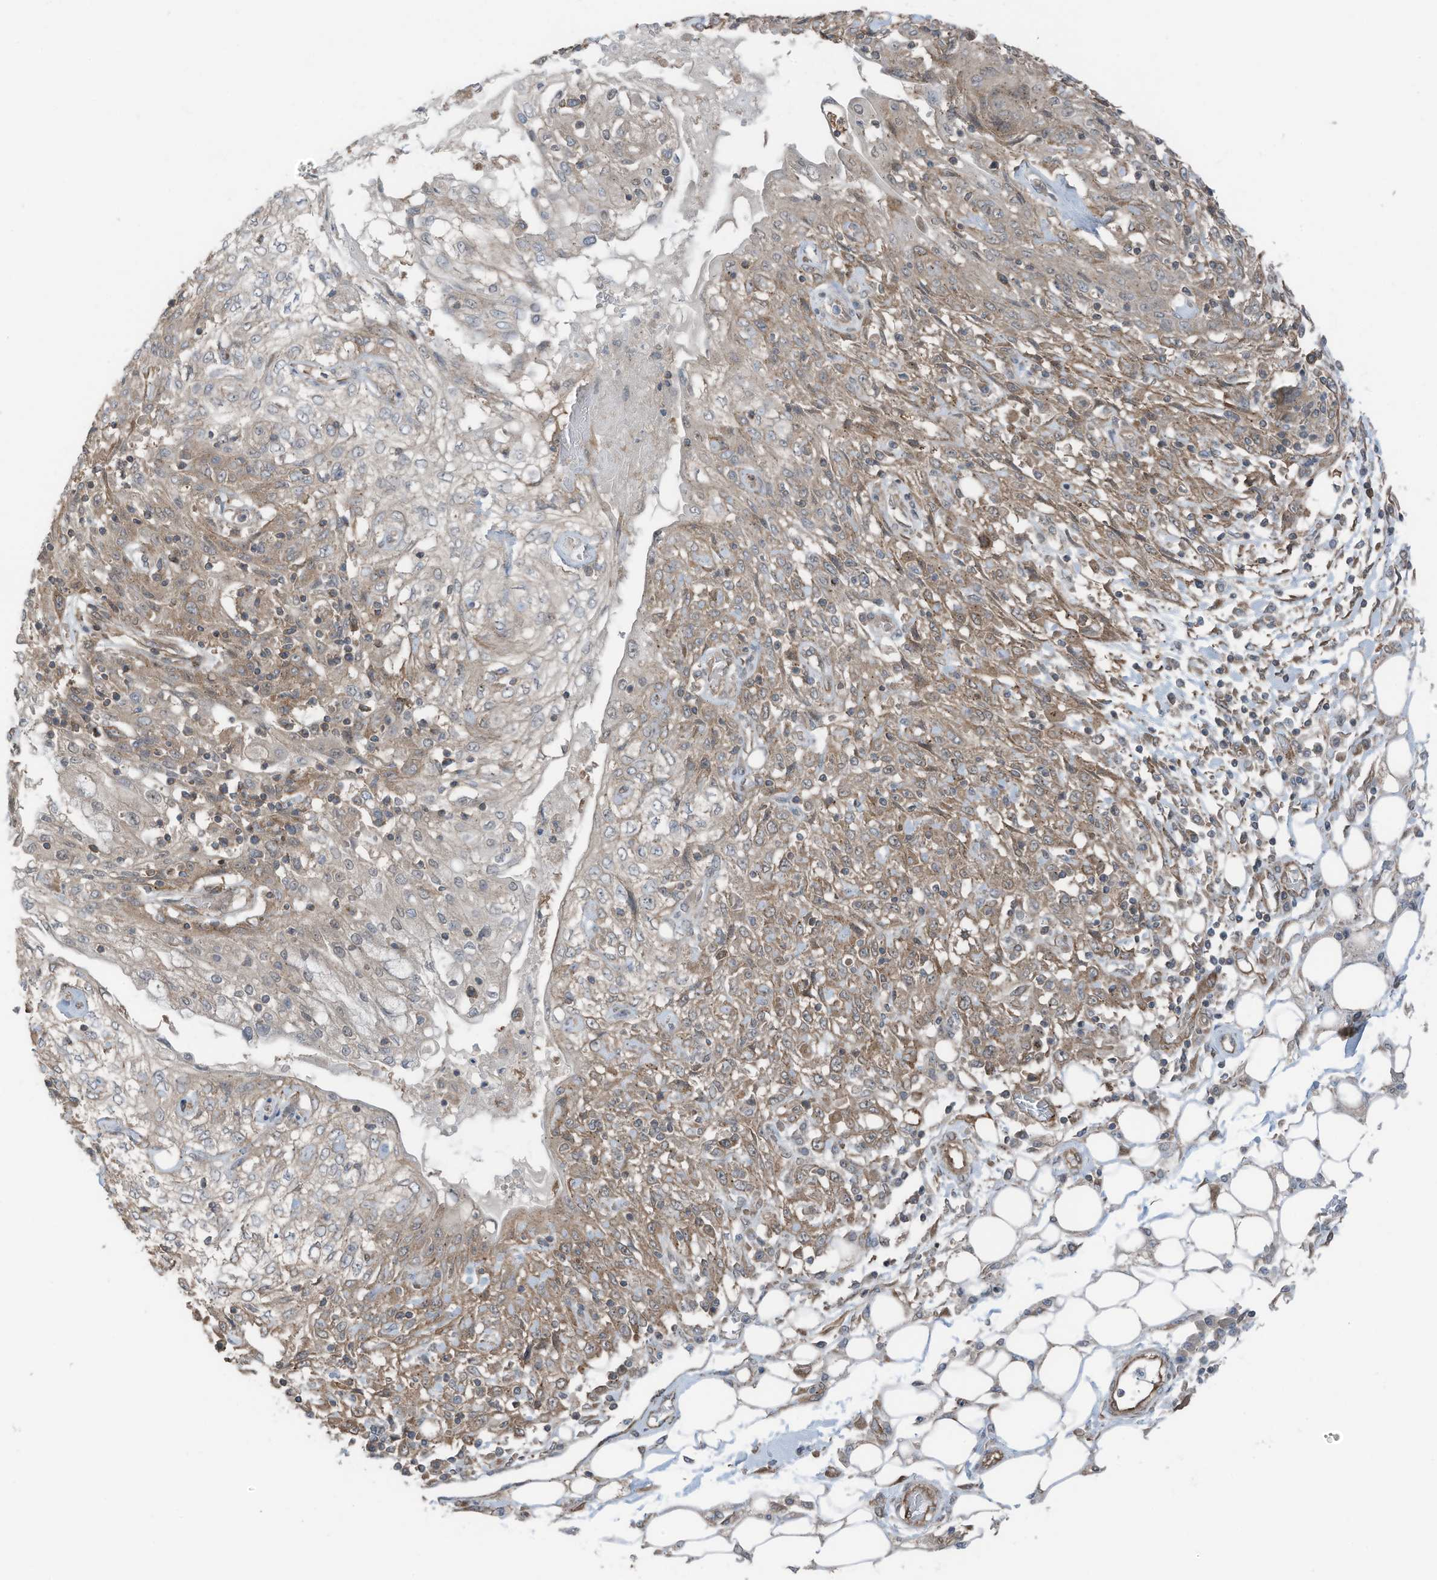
{"staining": {"intensity": "moderate", "quantity": ">75%", "location": "cytoplasmic/membranous"}, "tissue": "skin cancer", "cell_type": "Tumor cells", "image_type": "cancer", "snomed": [{"axis": "morphology", "description": "Squamous cell carcinoma, NOS"}, {"axis": "morphology", "description": "Squamous cell carcinoma, metastatic, NOS"}, {"axis": "topography", "description": "Skin"}, {"axis": "topography", "description": "Lymph node"}], "caption": "Immunohistochemistry micrograph of neoplastic tissue: skin cancer (squamous cell carcinoma) stained using immunohistochemistry (IHC) exhibits medium levels of moderate protein expression localized specifically in the cytoplasmic/membranous of tumor cells, appearing as a cytoplasmic/membranous brown color.", "gene": "TXNDC9", "patient": {"sex": "male", "age": 75}}